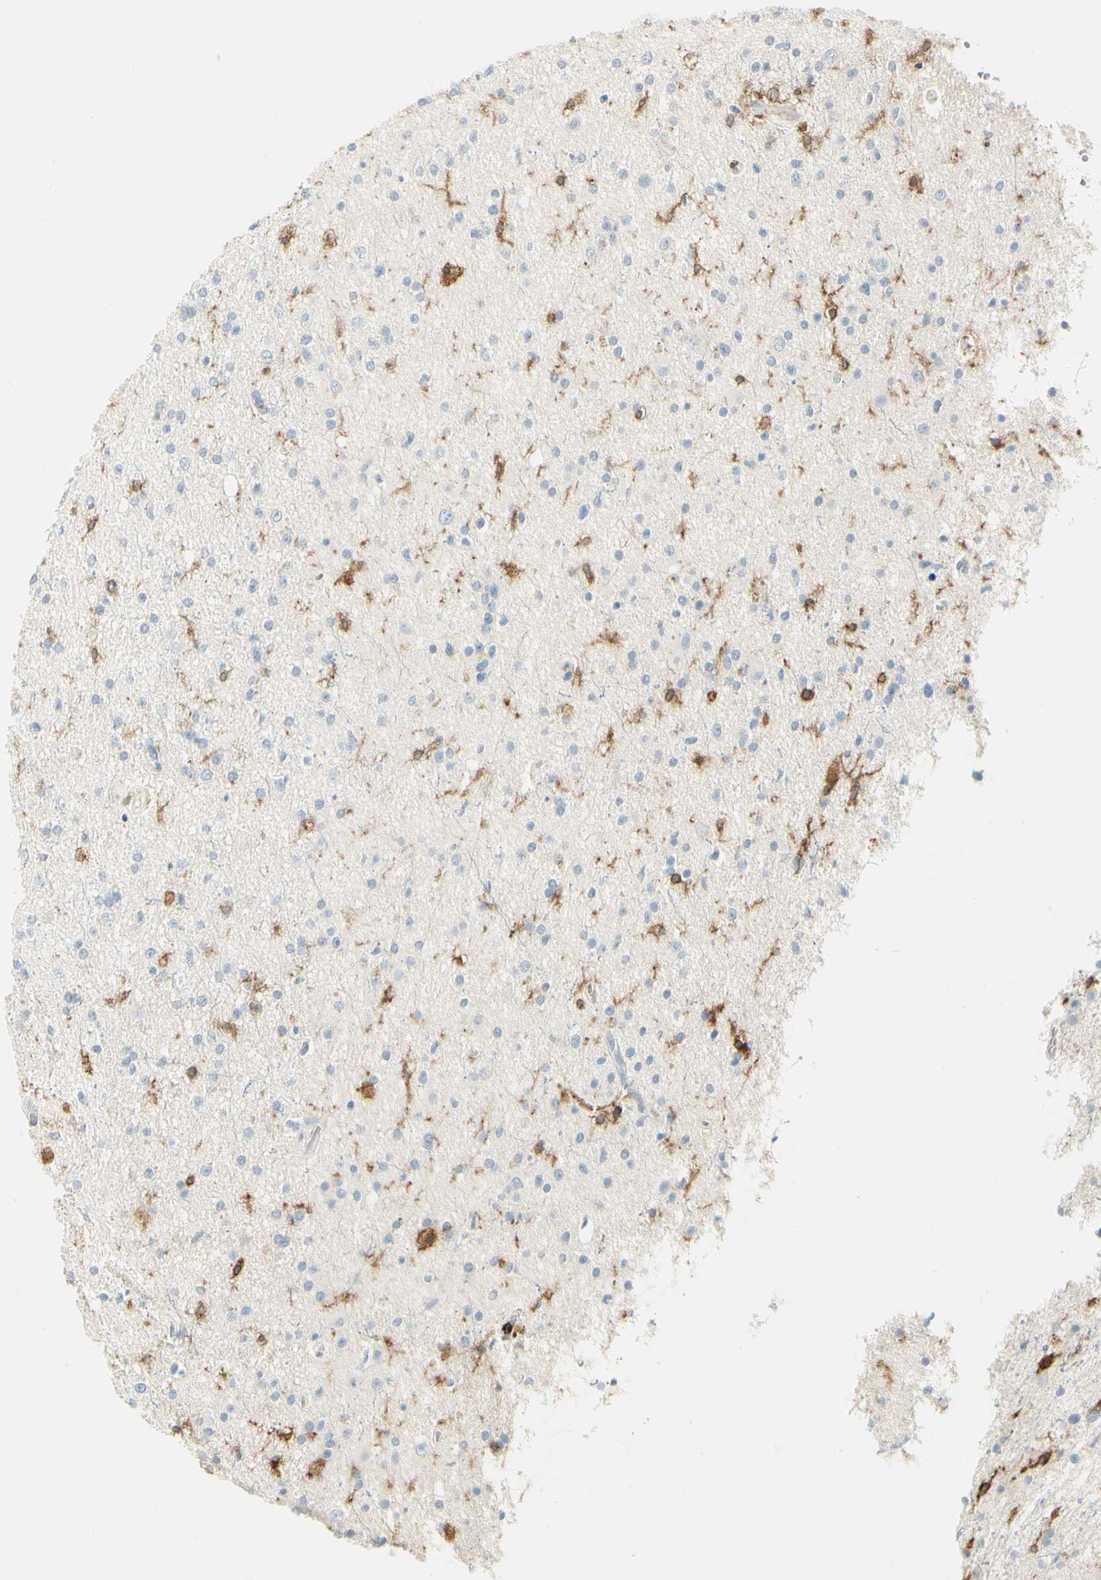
{"staining": {"intensity": "negative", "quantity": "none", "location": "none"}, "tissue": "glioma", "cell_type": "Tumor cells", "image_type": "cancer", "snomed": [{"axis": "morphology", "description": "Glioma, malignant, High grade"}, {"axis": "topography", "description": "Brain"}], "caption": "Protein analysis of malignant glioma (high-grade) demonstrates no significant staining in tumor cells.", "gene": "ITGB2", "patient": {"sex": "male", "age": 33}}